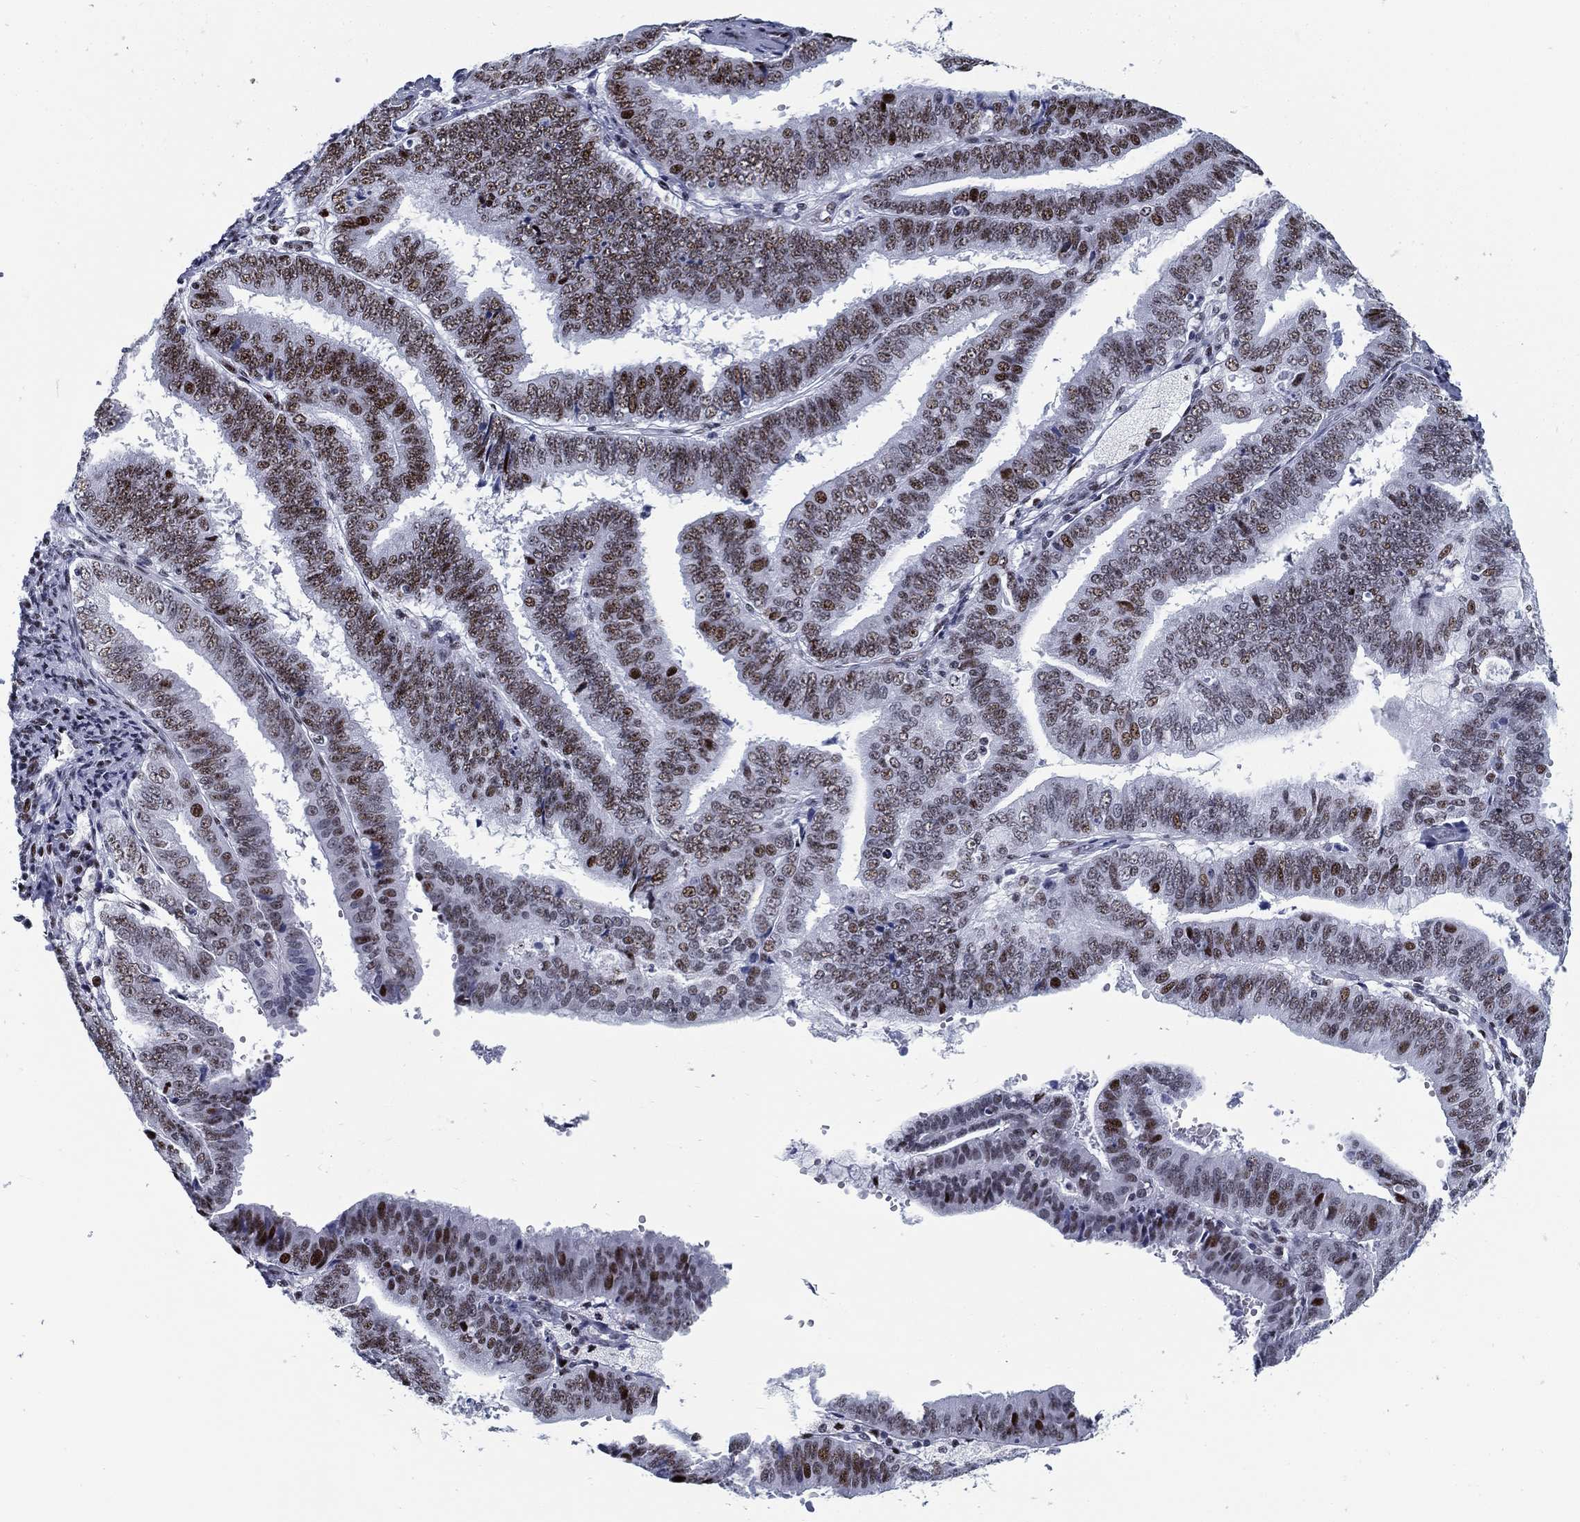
{"staining": {"intensity": "moderate", "quantity": ">75%", "location": "nuclear"}, "tissue": "endometrial cancer", "cell_type": "Tumor cells", "image_type": "cancer", "snomed": [{"axis": "morphology", "description": "Adenocarcinoma, NOS"}, {"axis": "topography", "description": "Endometrium"}], "caption": "Endometrial cancer (adenocarcinoma) stained with a brown dye demonstrates moderate nuclear positive expression in about >75% of tumor cells.", "gene": "CYB561D2", "patient": {"sex": "female", "age": 63}}